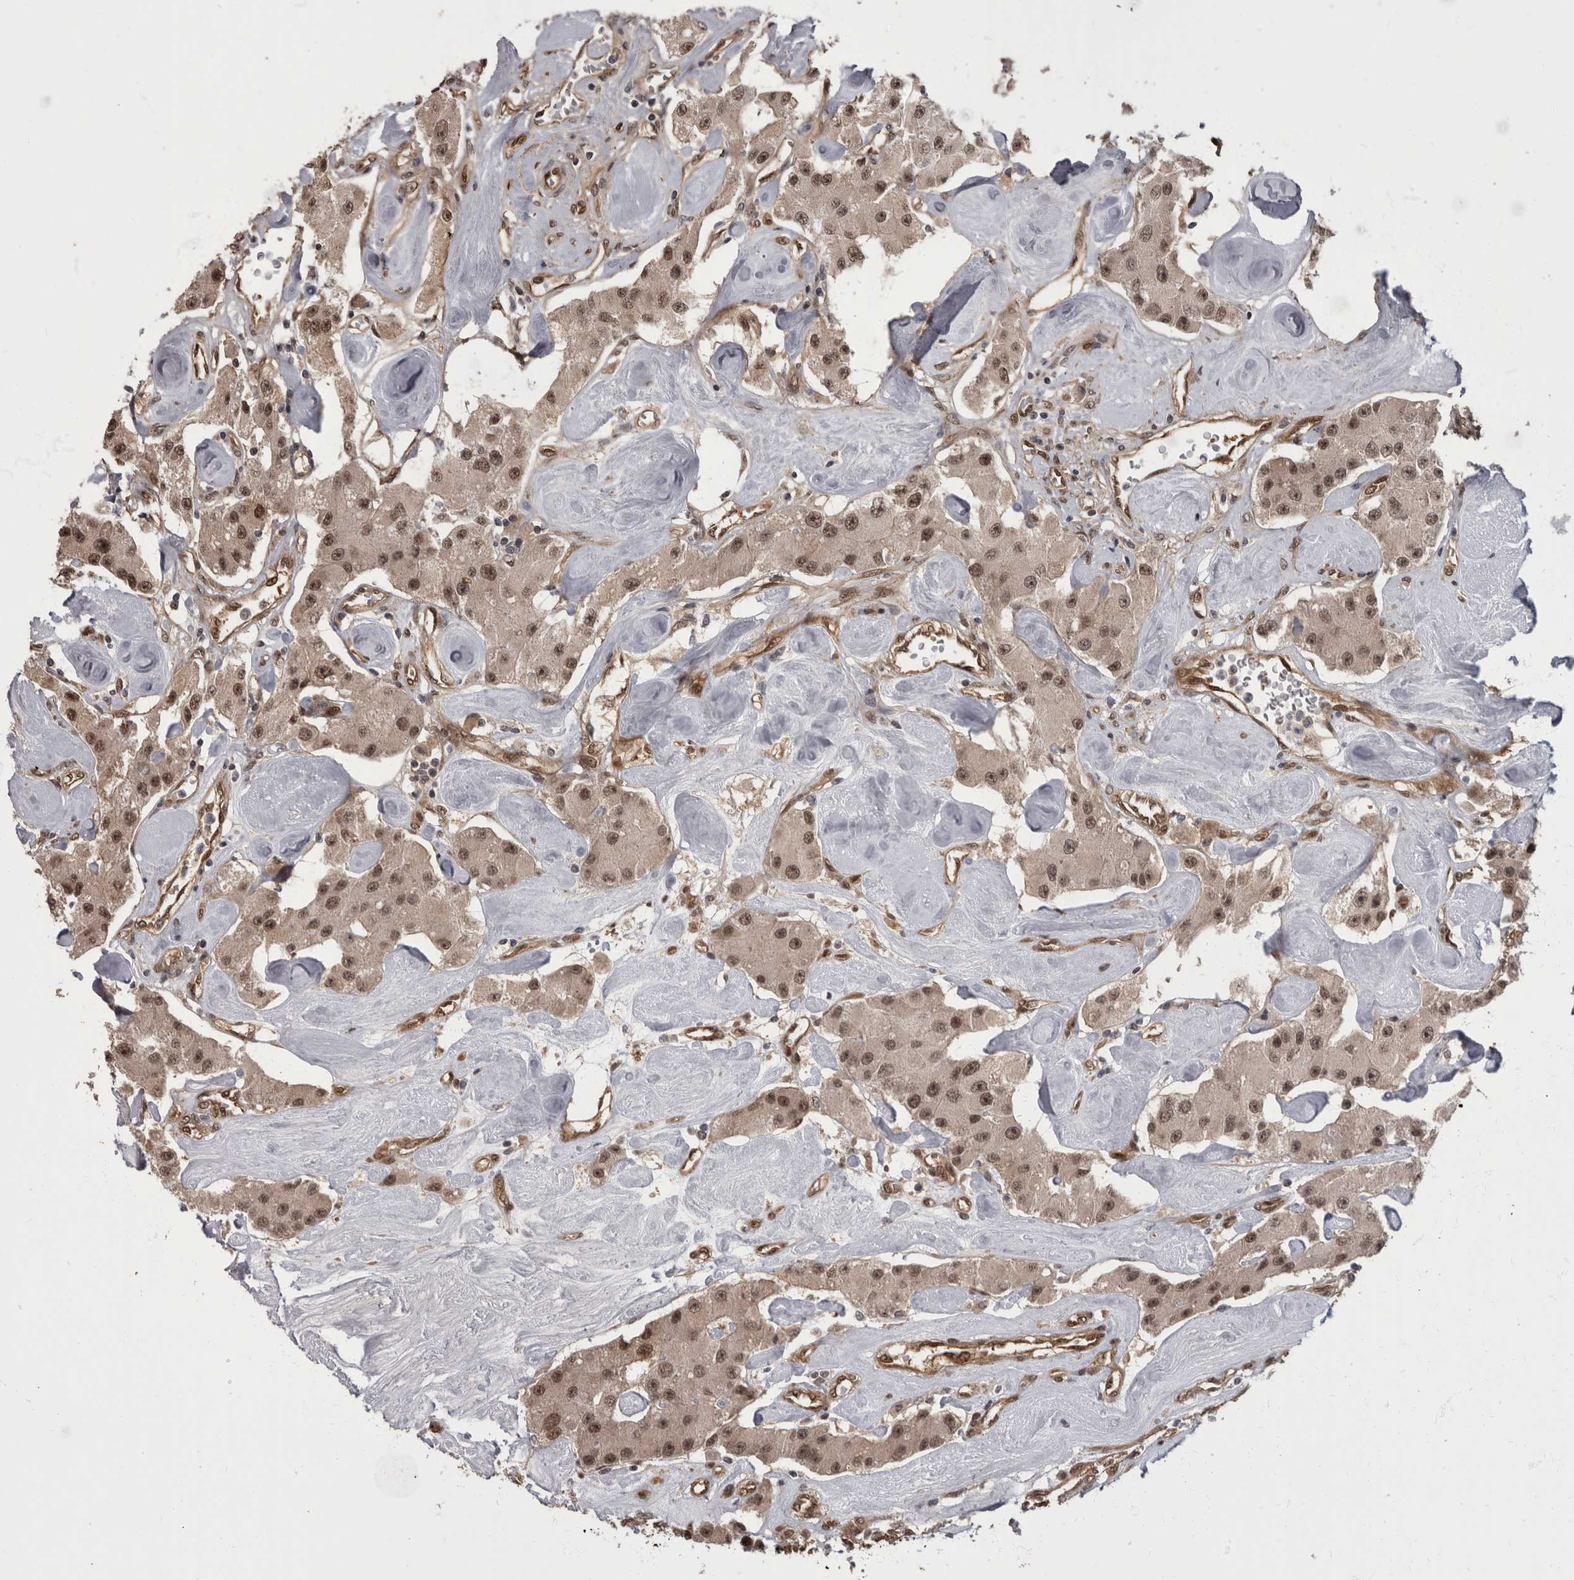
{"staining": {"intensity": "moderate", "quantity": ">75%", "location": "nuclear"}, "tissue": "carcinoid", "cell_type": "Tumor cells", "image_type": "cancer", "snomed": [{"axis": "morphology", "description": "Carcinoid, malignant, NOS"}, {"axis": "topography", "description": "Pancreas"}], "caption": "Immunohistochemical staining of carcinoid demonstrates moderate nuclear protein staining in about >75% of tumor cells.", "gene": "AKT3", "patient": {"sex": "male", "age": 41}}